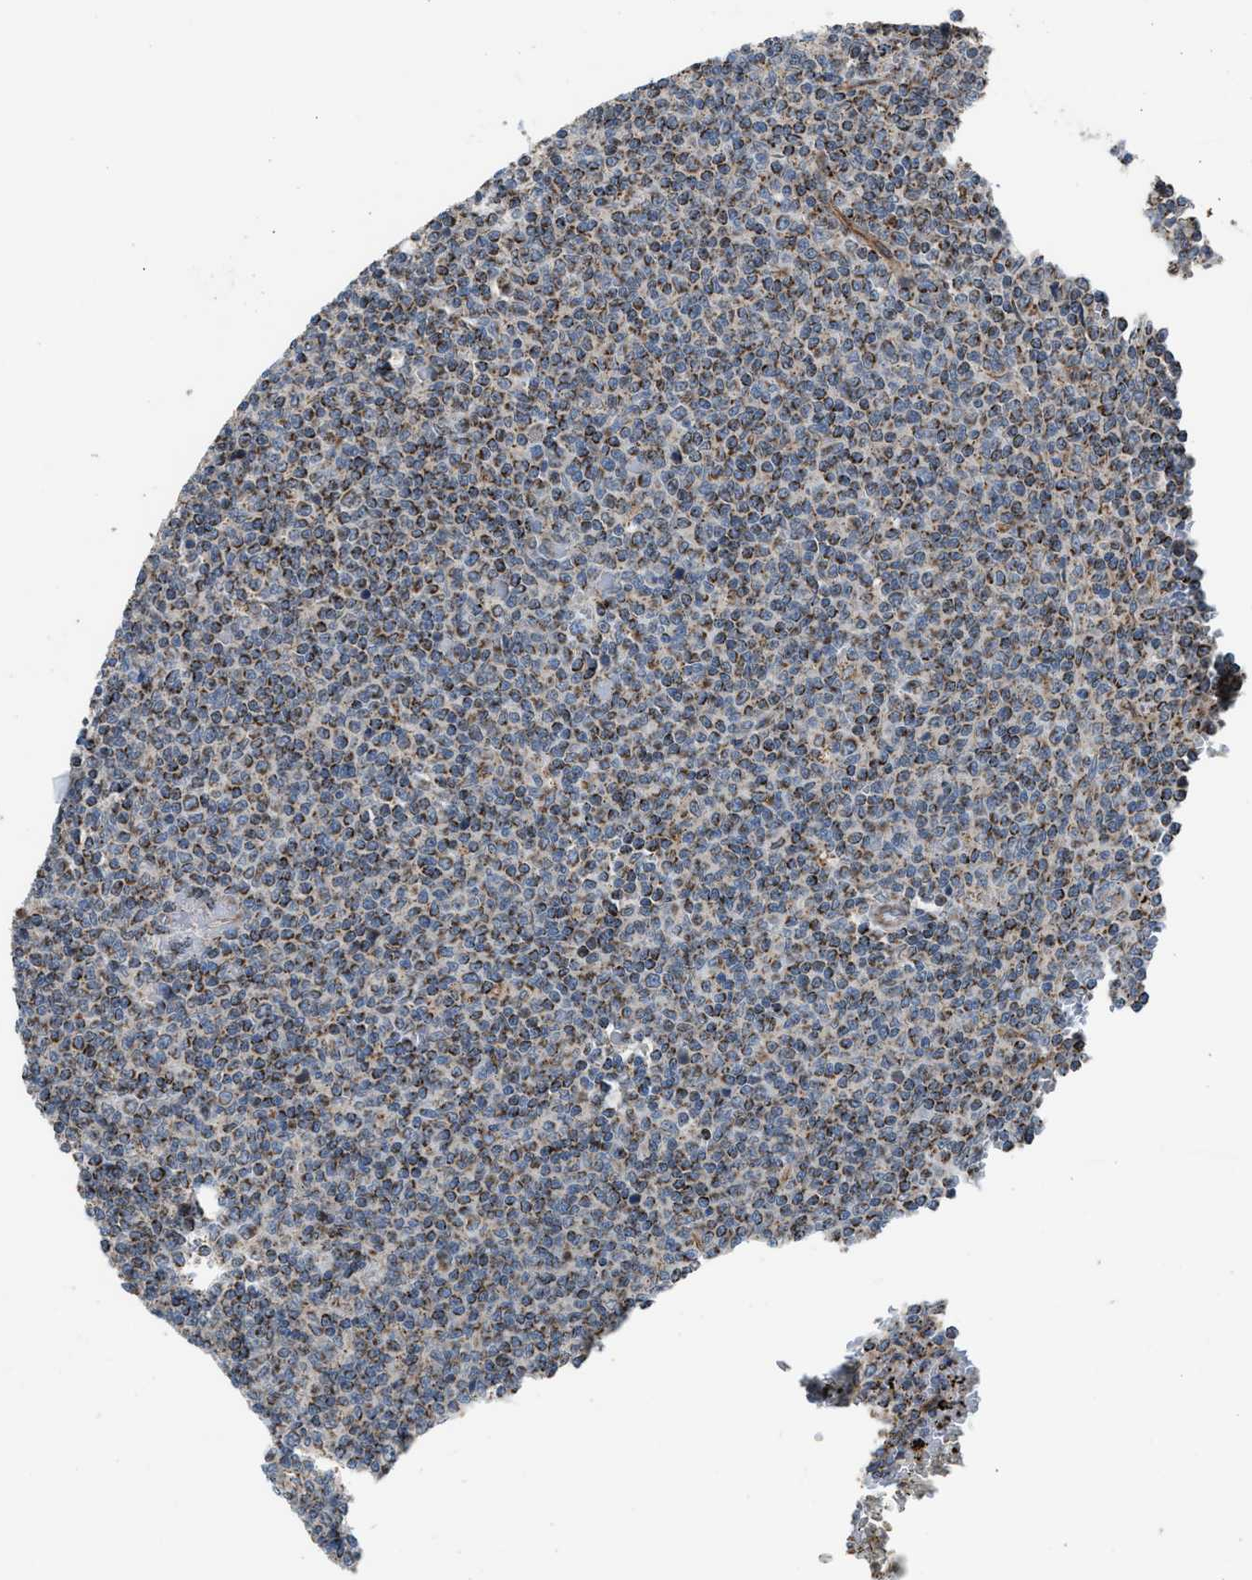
{"staining": {"intensity": "weak", "quantity": "25%-75%", "location": "cytoplasmic/membranous"}, "tissue": "lymphoma", "cell_type": "Tumor cells", "image_type": "cancer", "snomed": [{"axis": "morphology", "description": "Malignant lymphoma, non-Hodgkin's type, Low grade"}, {"axis": "topography", "description": "Spleen"}], "caption": "Immunohistochemical staining of human low-grade malignant lymphoma, non-Hodgkin's type displays low levels of weak cytoplasmic/membranous protein staining in approximately 25%-75% of tumor cells. (Stains: DAB in brown, nuclei in blue, Microscopy: brightfield microscopy at high magnification).", "gene": "SLC10A3", "patient": {"sex": "female", "age": 50}}